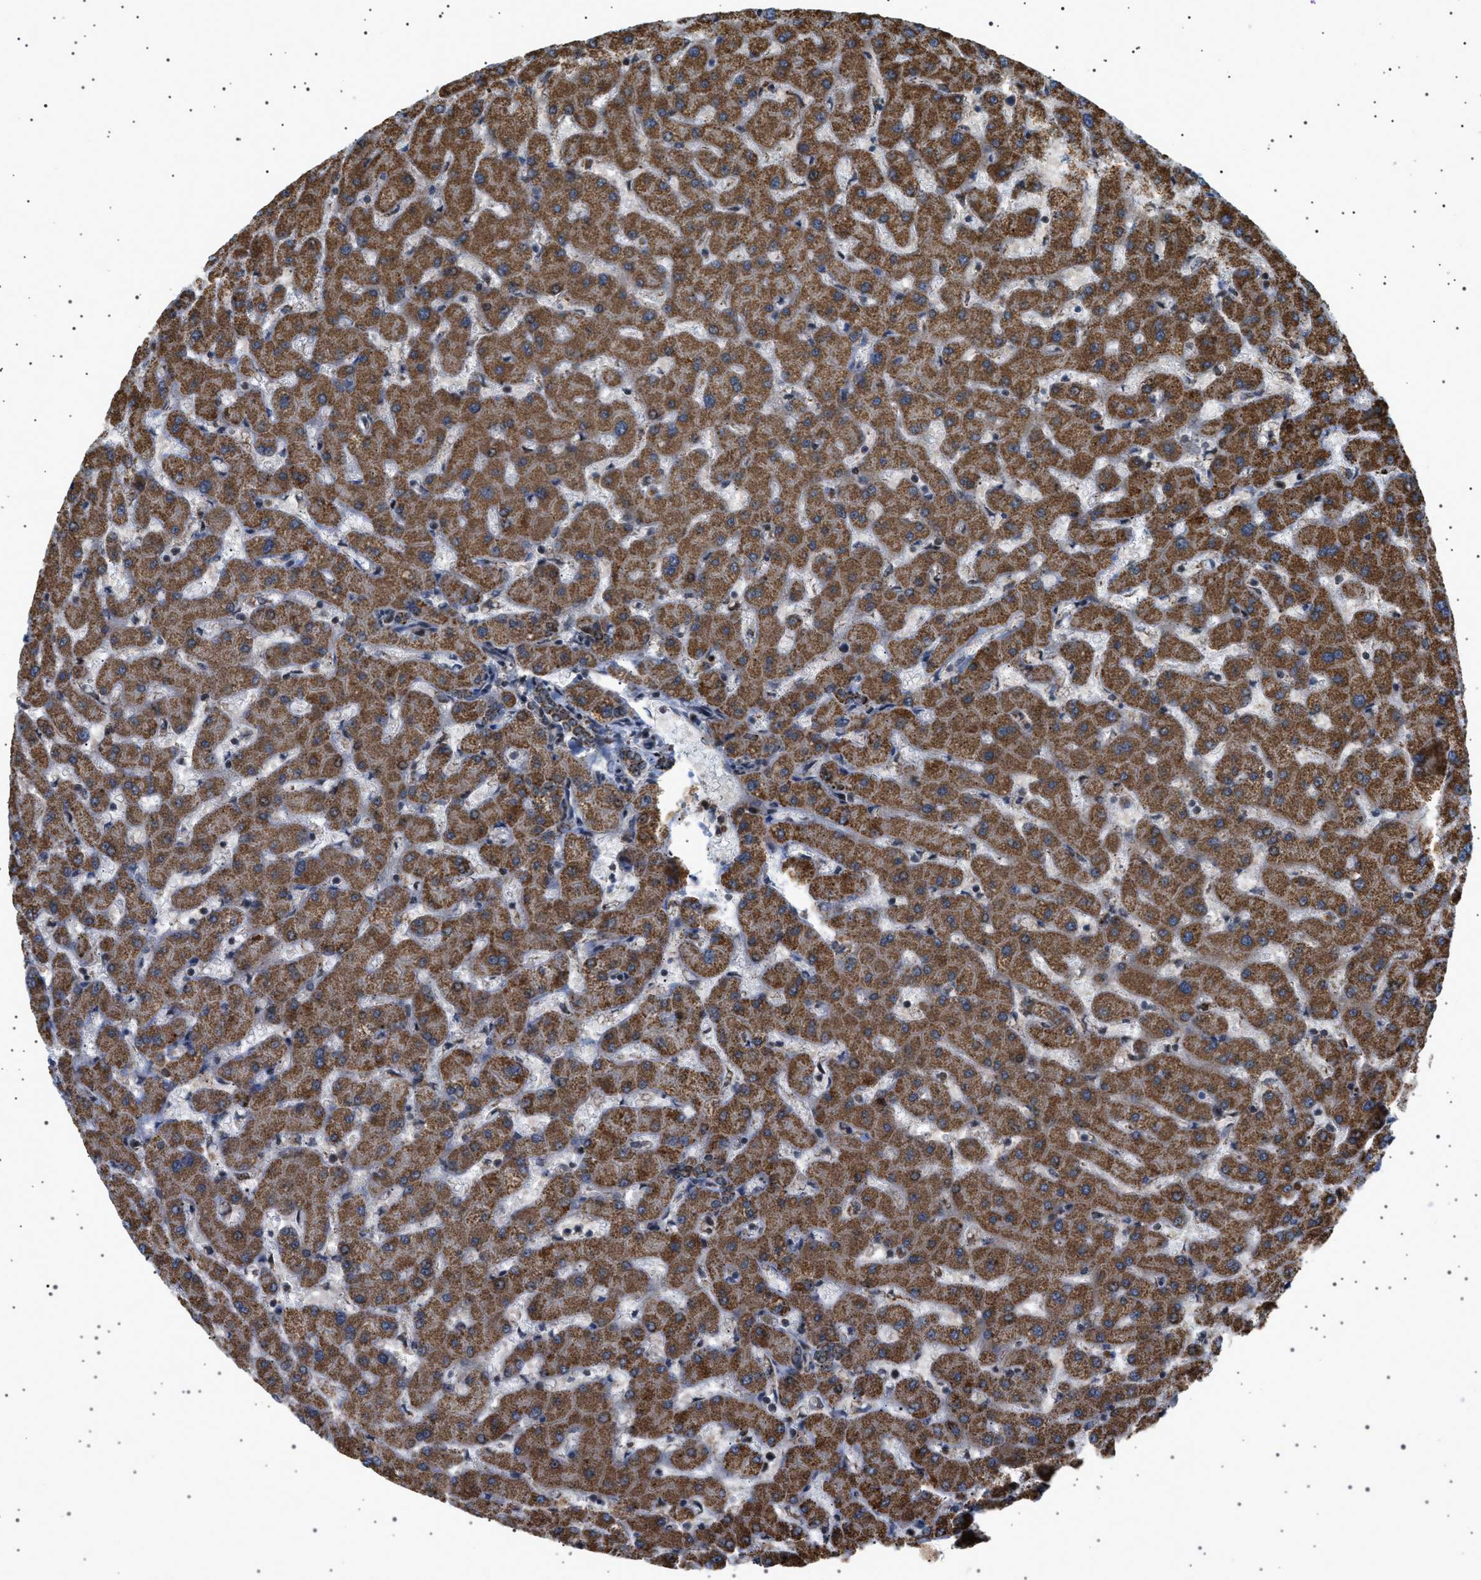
{"staining": {"intensity": "moderate", "quantity": ">75%", "location": "cytoplasmic/membranous"}, "tissue": "liver", "cell_type": "Cholangiocytes", "image_type": "normal", "snomed": [{"axis": "morphology", "description": "Normal tissue, NOS"}, {"axis": "topography", "description": "Liver"}], "caption": "Human liver stained with a brown dye shows moderate cytoplasmic/membranous positive expression in about >75% of cholangiocytes.", "gene": "MELK", "patient": {"sex": "female", "age": 63}}